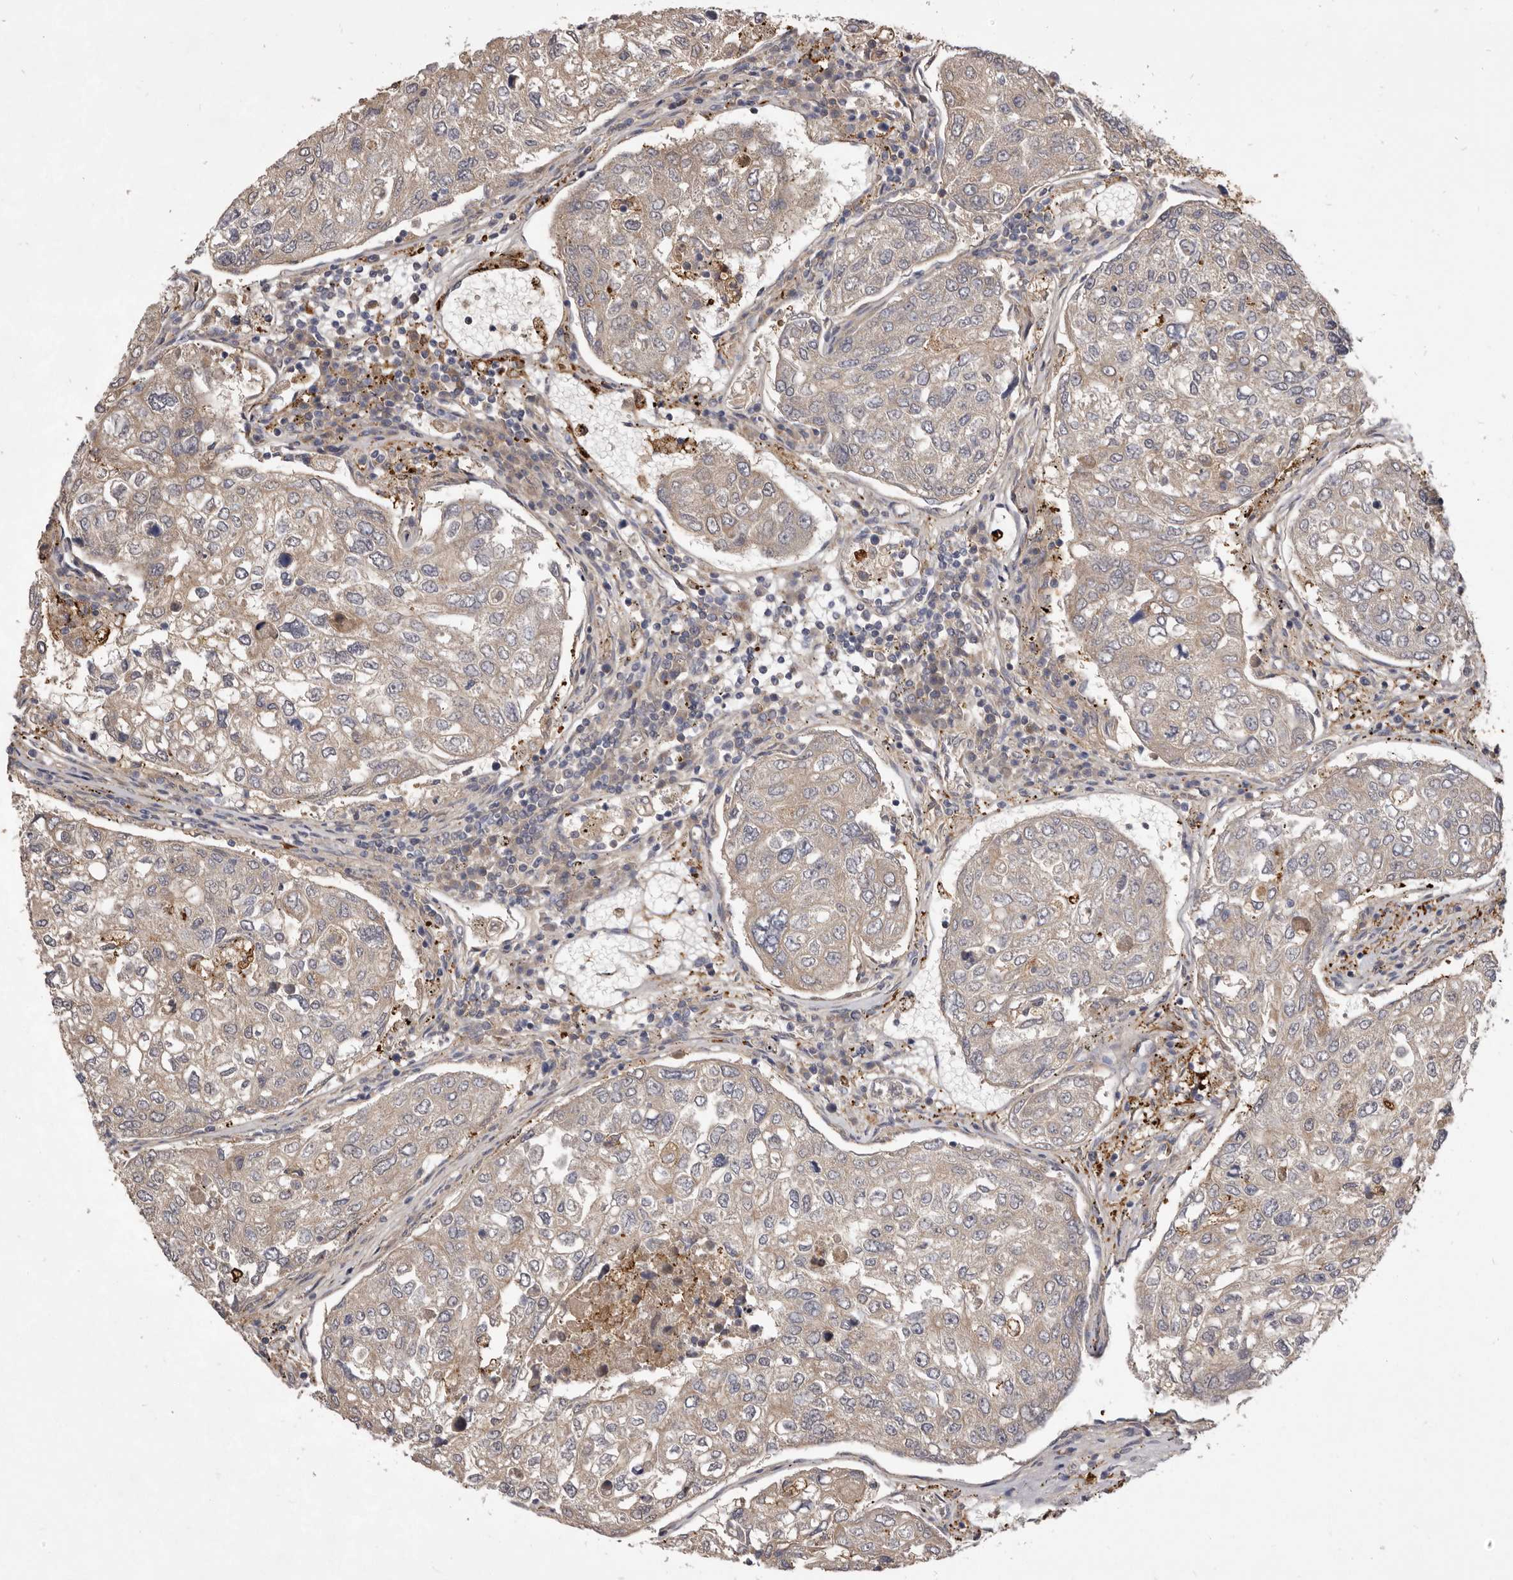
{"staining": {"intensity": "weak", "quantity": ">75%", "location": "cytoplasmic/membranous"}, "tissue": "urothelial cancer", "cell_type": "Tumor cells", "image_type": "cancer", "snomed": [{"axis": "morphology", "description": "Urothelial carcinoma, High grade"}, {"axis": "topography", "description": "Lymph node"}, {"axis": "topography", "description": "Urinary bladder"}], "caption": "Immunohistochemical staining of urothelial carcinoma (high-grade) displays weak cytoplasmic/membranous protein positivity in approximately >75% of tumor cells.", "gene": "VPS45", "patient": {"sex": "male", "age": 51}}